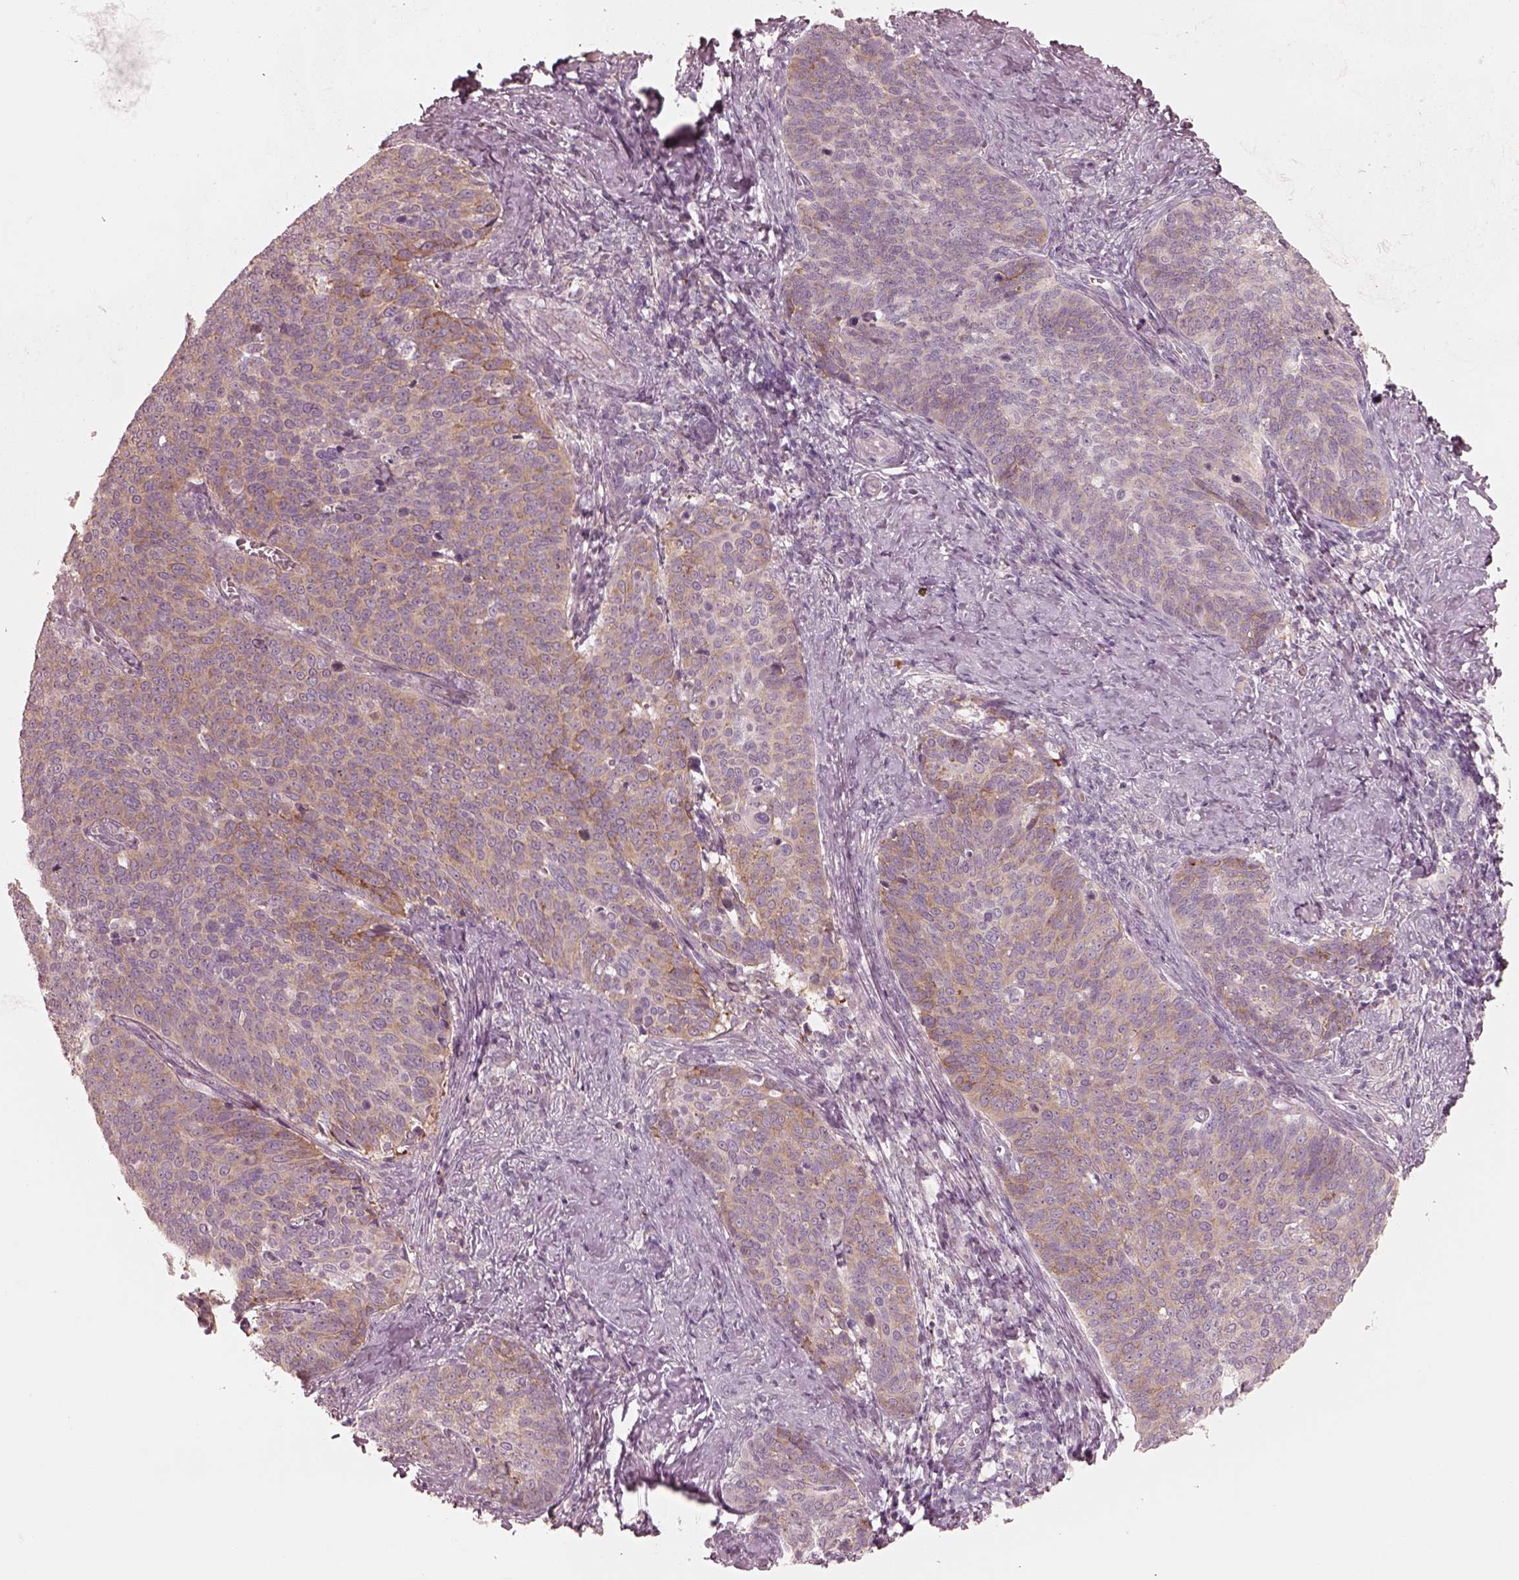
{"staining": {"intensity": "weak", "quantity": "<25%", "location": "cytoplasmic/membranous"}, "tissue": "cervical cancer", "cell_type": "Tumor cells", "image_type": "cancer", "snomed": [{"axis": "morphology", "description": "Normal tissue, NOS"}, {"axis": "morphology", "description": "Squamous cell carcinoma, NOS"}, {"axis": "topography", "description": "Cervix"}], "caption": "Micrograph shows no protein positivity in tumor cells of squamous cell carcinoma (cervical) tissue.", "gene": "RAB3C", "patient": {"sex": "female", "age": 39}}